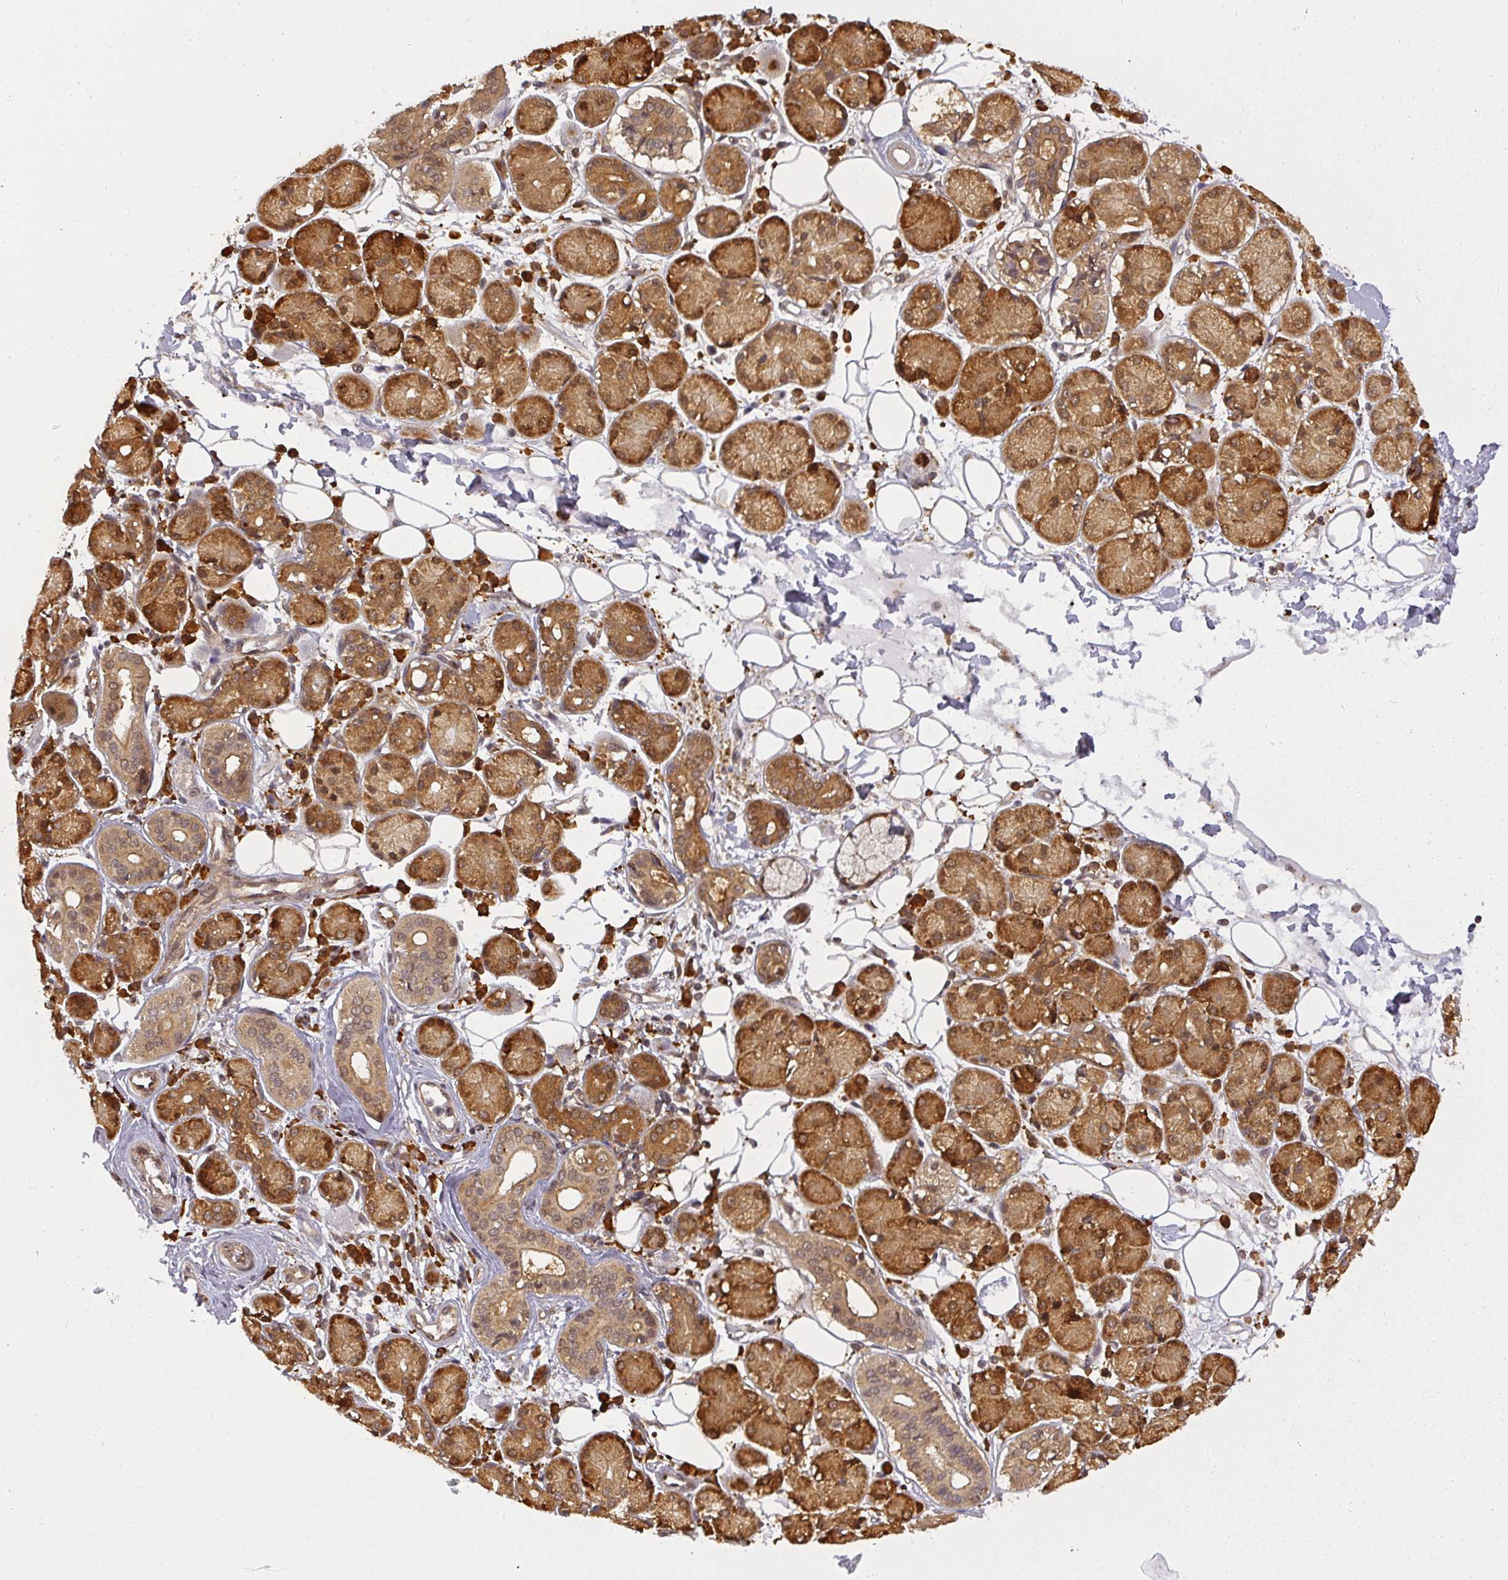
{"staining": {"intensity": "strong", "quantity": ">75%", "location": "cytoplasmic/membranous"}, "tissue": "salivary gland", "cell_type": "Glandular cells", "image_type": "normal", "snomed": [{"axis": "morphology", "description": "Squamous cell carcinoma, NOS"}, {"axis": "topography", "description": "Skin"}, {"axis": "topography", "description": "Head-Neck"}], "caption": "An immunohistochemistry micrograph of normal tissue is shown. Protein staining in brown highlights strong cytoplasmic/membranous positivity in salivary gland within glandular cells. (DAB IHC, brown staining for protein, blue staining for nuclei).", "gene": "PPP6R3", "patient": {"sex": "male", "age": 80}}